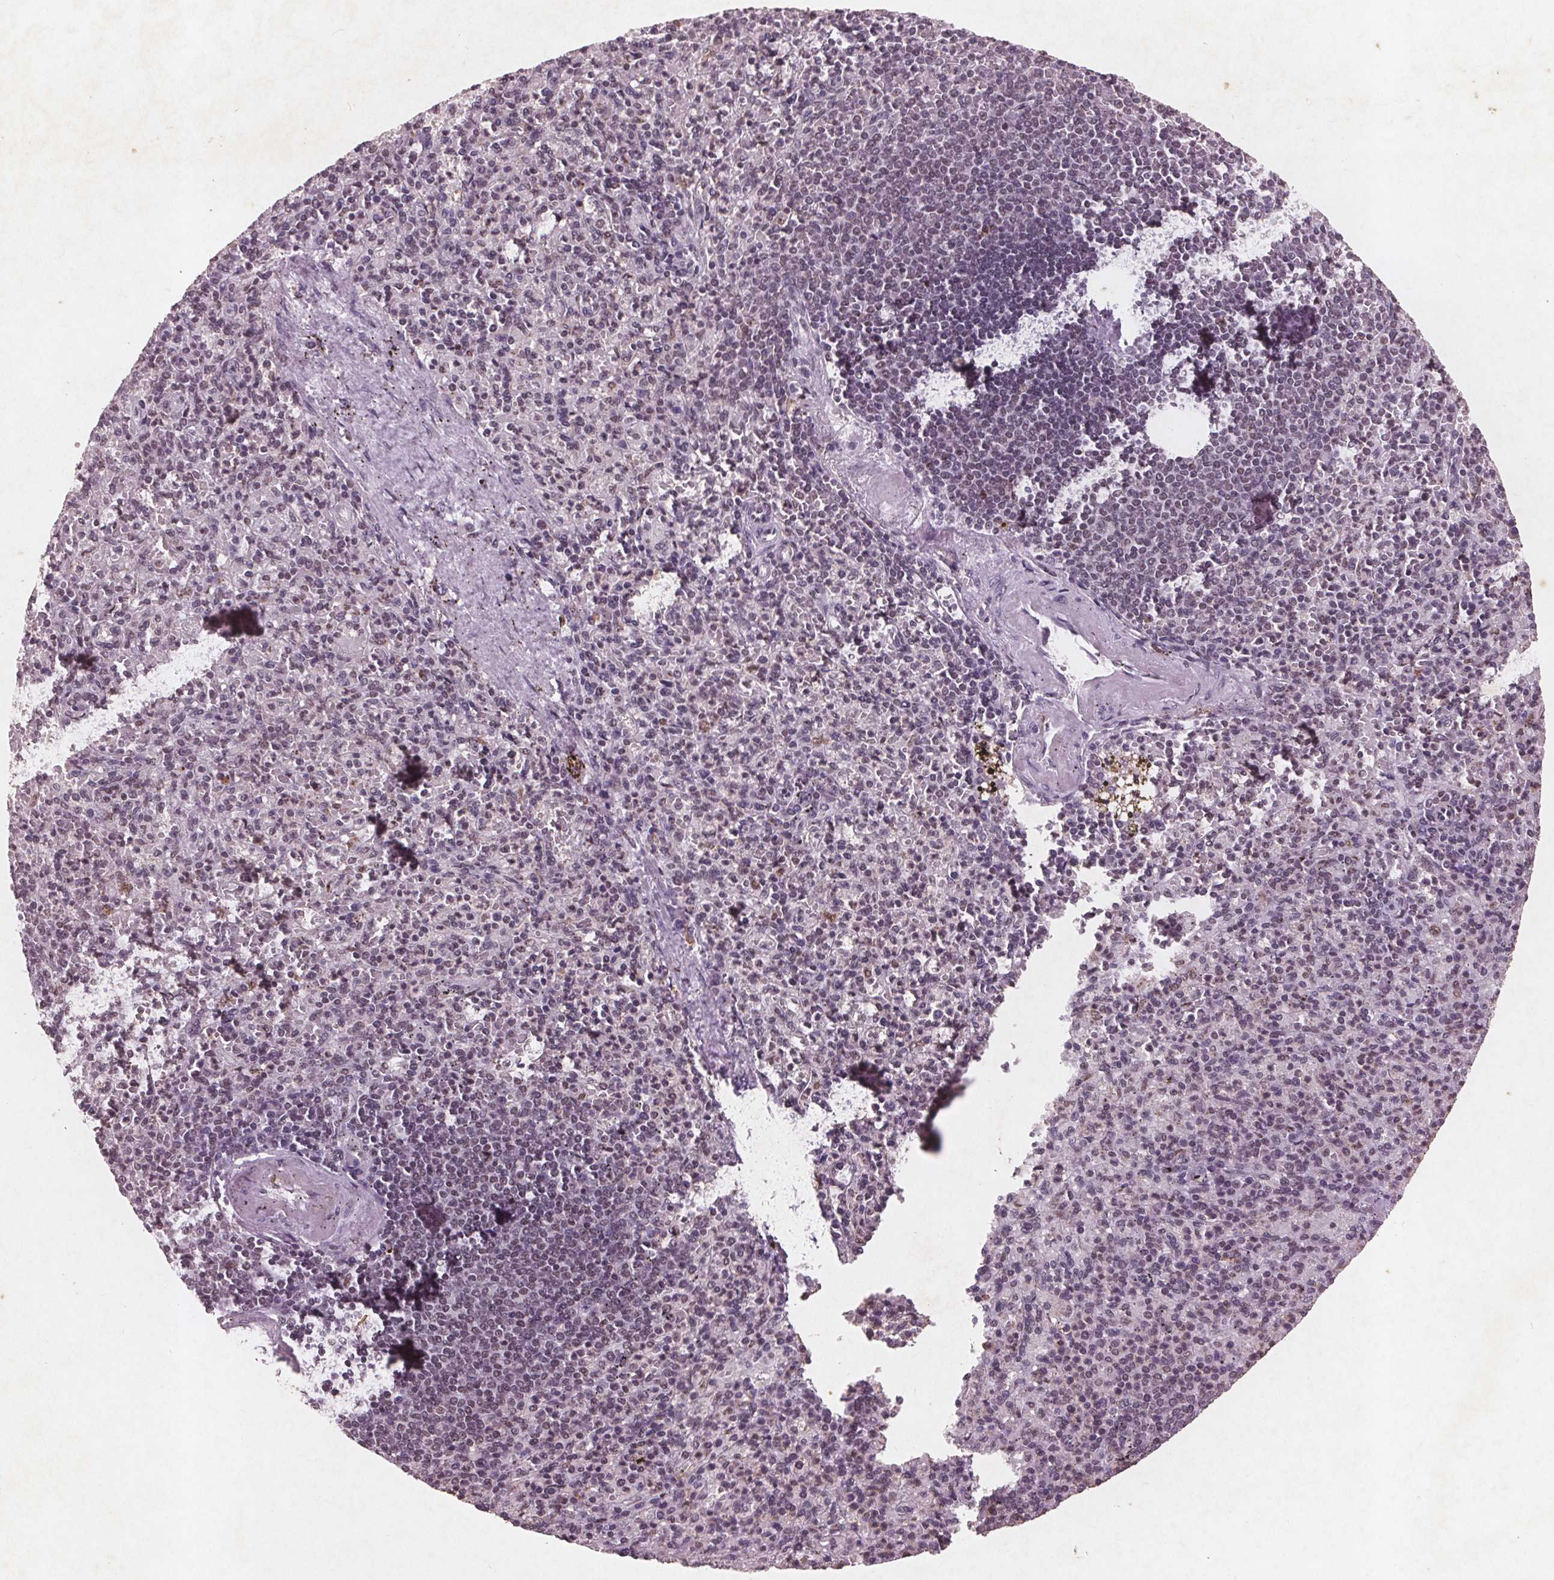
{"staining": {"intensity": "moderate", "quantity": "25%-75%", "location": "nuclear"}, "tissue": "spleen", "cell_type": "Cells in red pulp", "image_type": "normal", "snomed": [{"axis": "morphology", "description": "Normal tissue, NOS"}, {"axis": "topography", "description": "Spleen"}], "caption": "Protein expression analysis of unremarkable human spleen reveals moderate nuclear staining in about 25%-75% of cells in red pulp. (Stains: DAB in brown, nuclei in blue, Microscopy: brightfield microscopy at high magnification).", "gene": "RPS6KA2", "patient": {"sex": "female", "age": 74}}